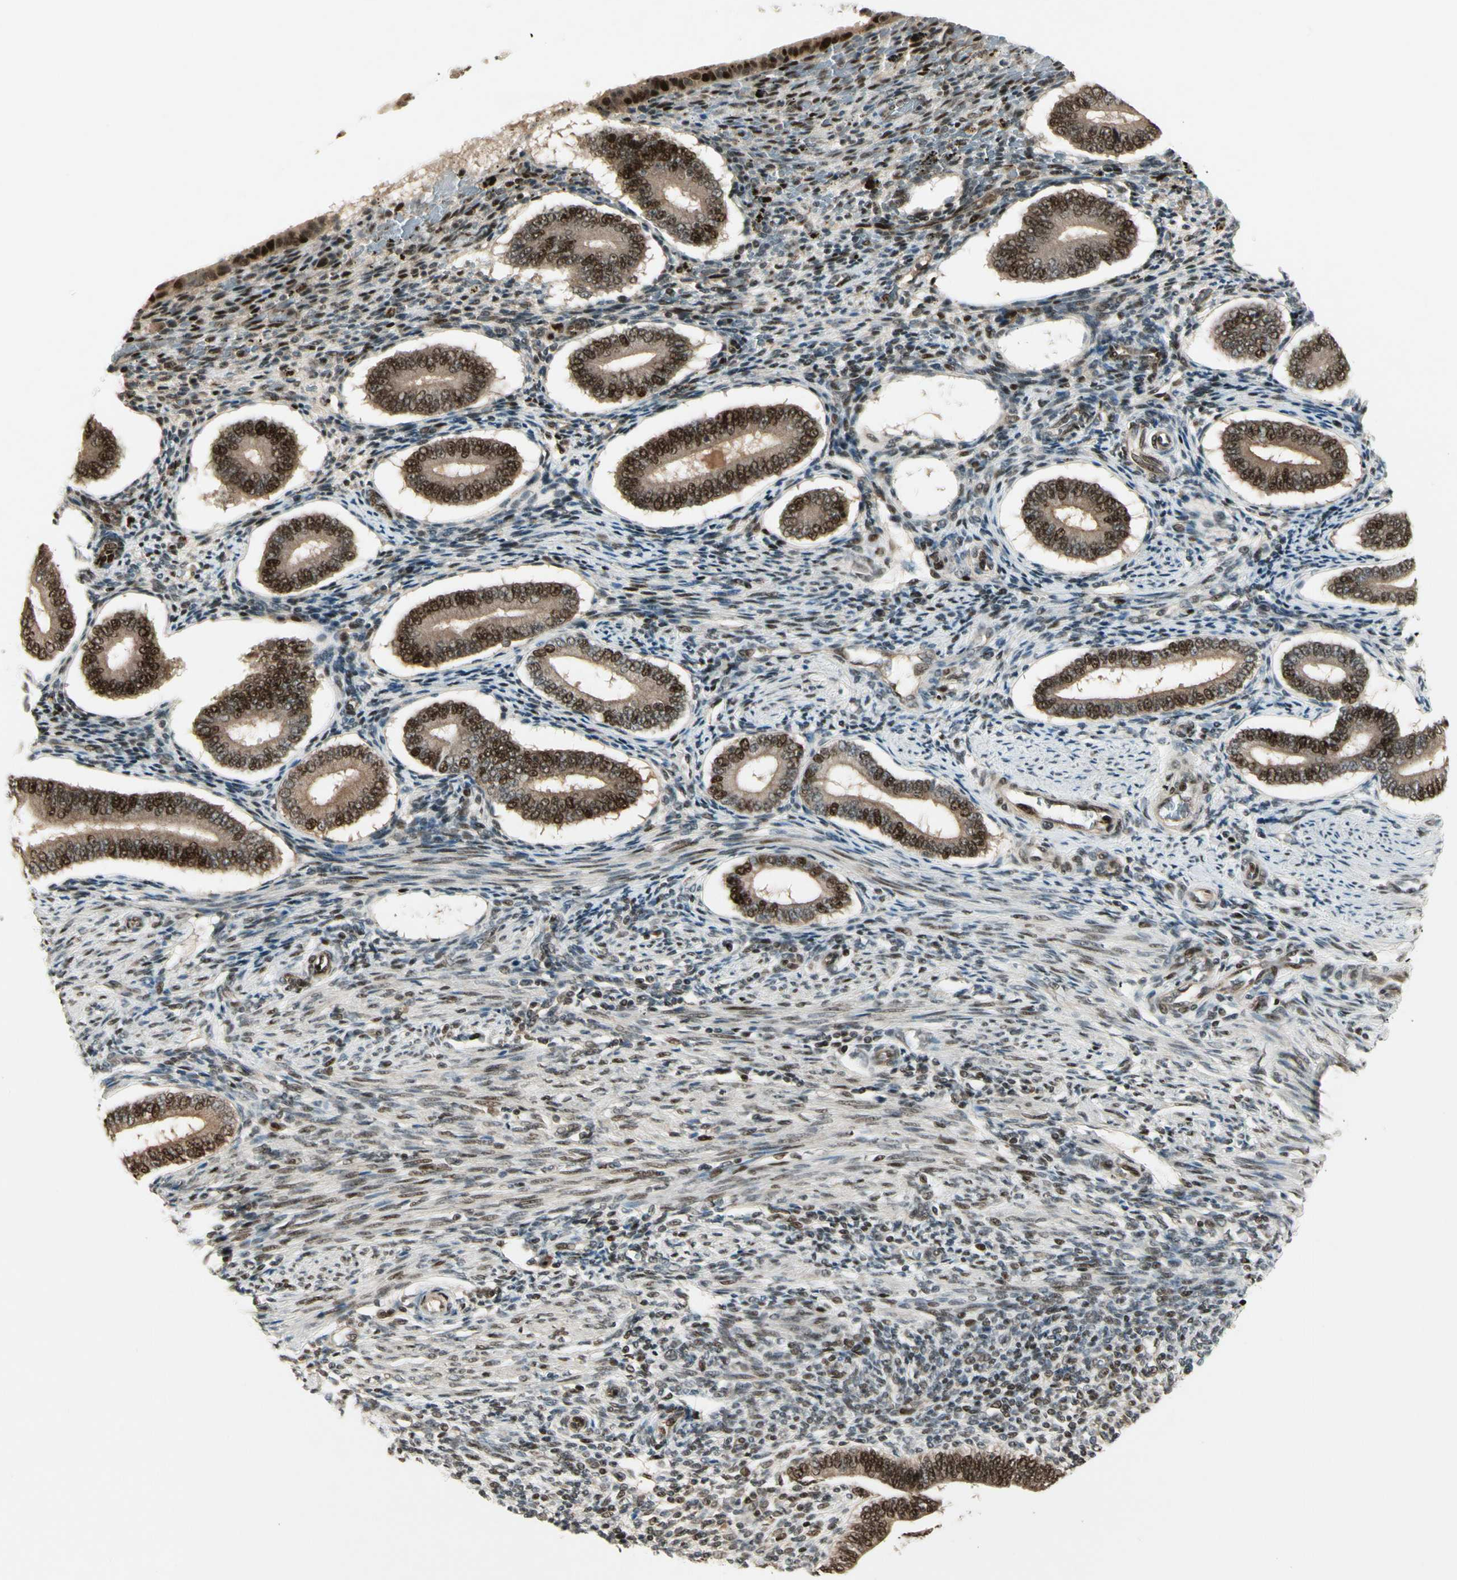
{"staining": {"intensity": "negative", "quantity": "none", "location": "none"}, "tissue": "endometrium", "cell_type": "Cells in endometrial stroma", "image_type": "normal", "snomed": [{"axis": "morphology", "description": "Normal tissue, NOS"}, {"axis": "topography", "description": "Endometrium"}], "caption": "Immunohistochemistry image of unremarkable endometrium stained for a protein (brown), which shows no positivity in cells in endometrial stroma. (DAB (3,3'-diaminobenzidine) IHC visualized using brightfield microscopy, high magnification).", "gene": "CDK11A", "patient": {"sex": "female", "age": 42}}